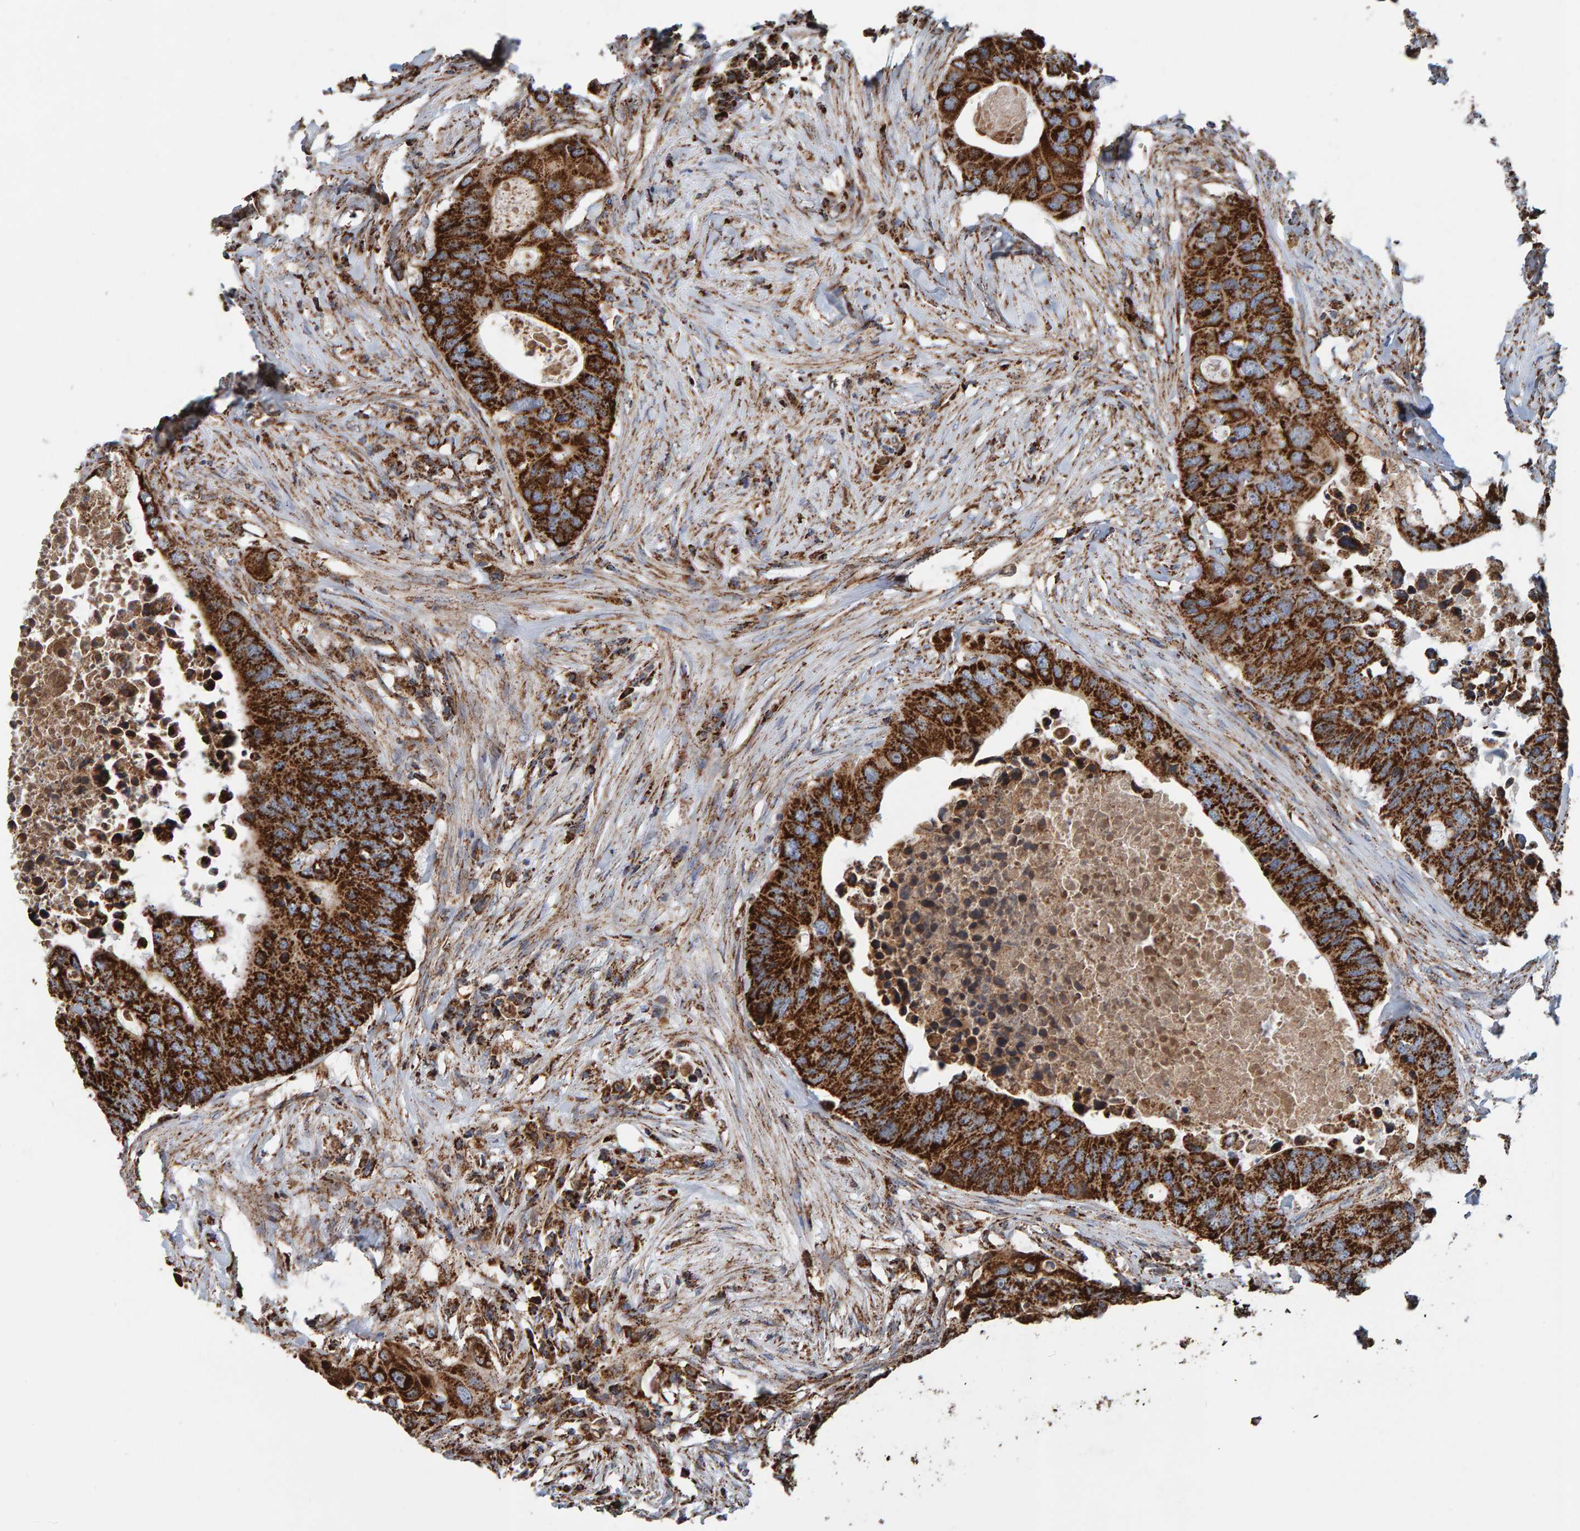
{"staining": {"intensity": "strong", "quantity": ">75%", "location": "cytoplasmic/membranous"}, "tissue": "colorectal cancer", "cell_type": "Tumor cells", "image_type": "cancer", "snomed": [{"axis": "morphology", "description": "Adenocarcinoma, NOS"}, {"axis": "topography", "description": "Colon"}], "caption": "Immunohistochemistry (IHC) histopathology image of neoplastic tissue: human colorectal cancer (adenocarcinoma) stained using immunohistochemistry (IHC) reveals high levels of strong protein expression localized specifically in the cytoplasmic/membranous of tumor cells, appearing as a cytoplasmic/membranous brown color.", "gene": "MRPL45", "patient": {"sex": "male", "age": 71}}